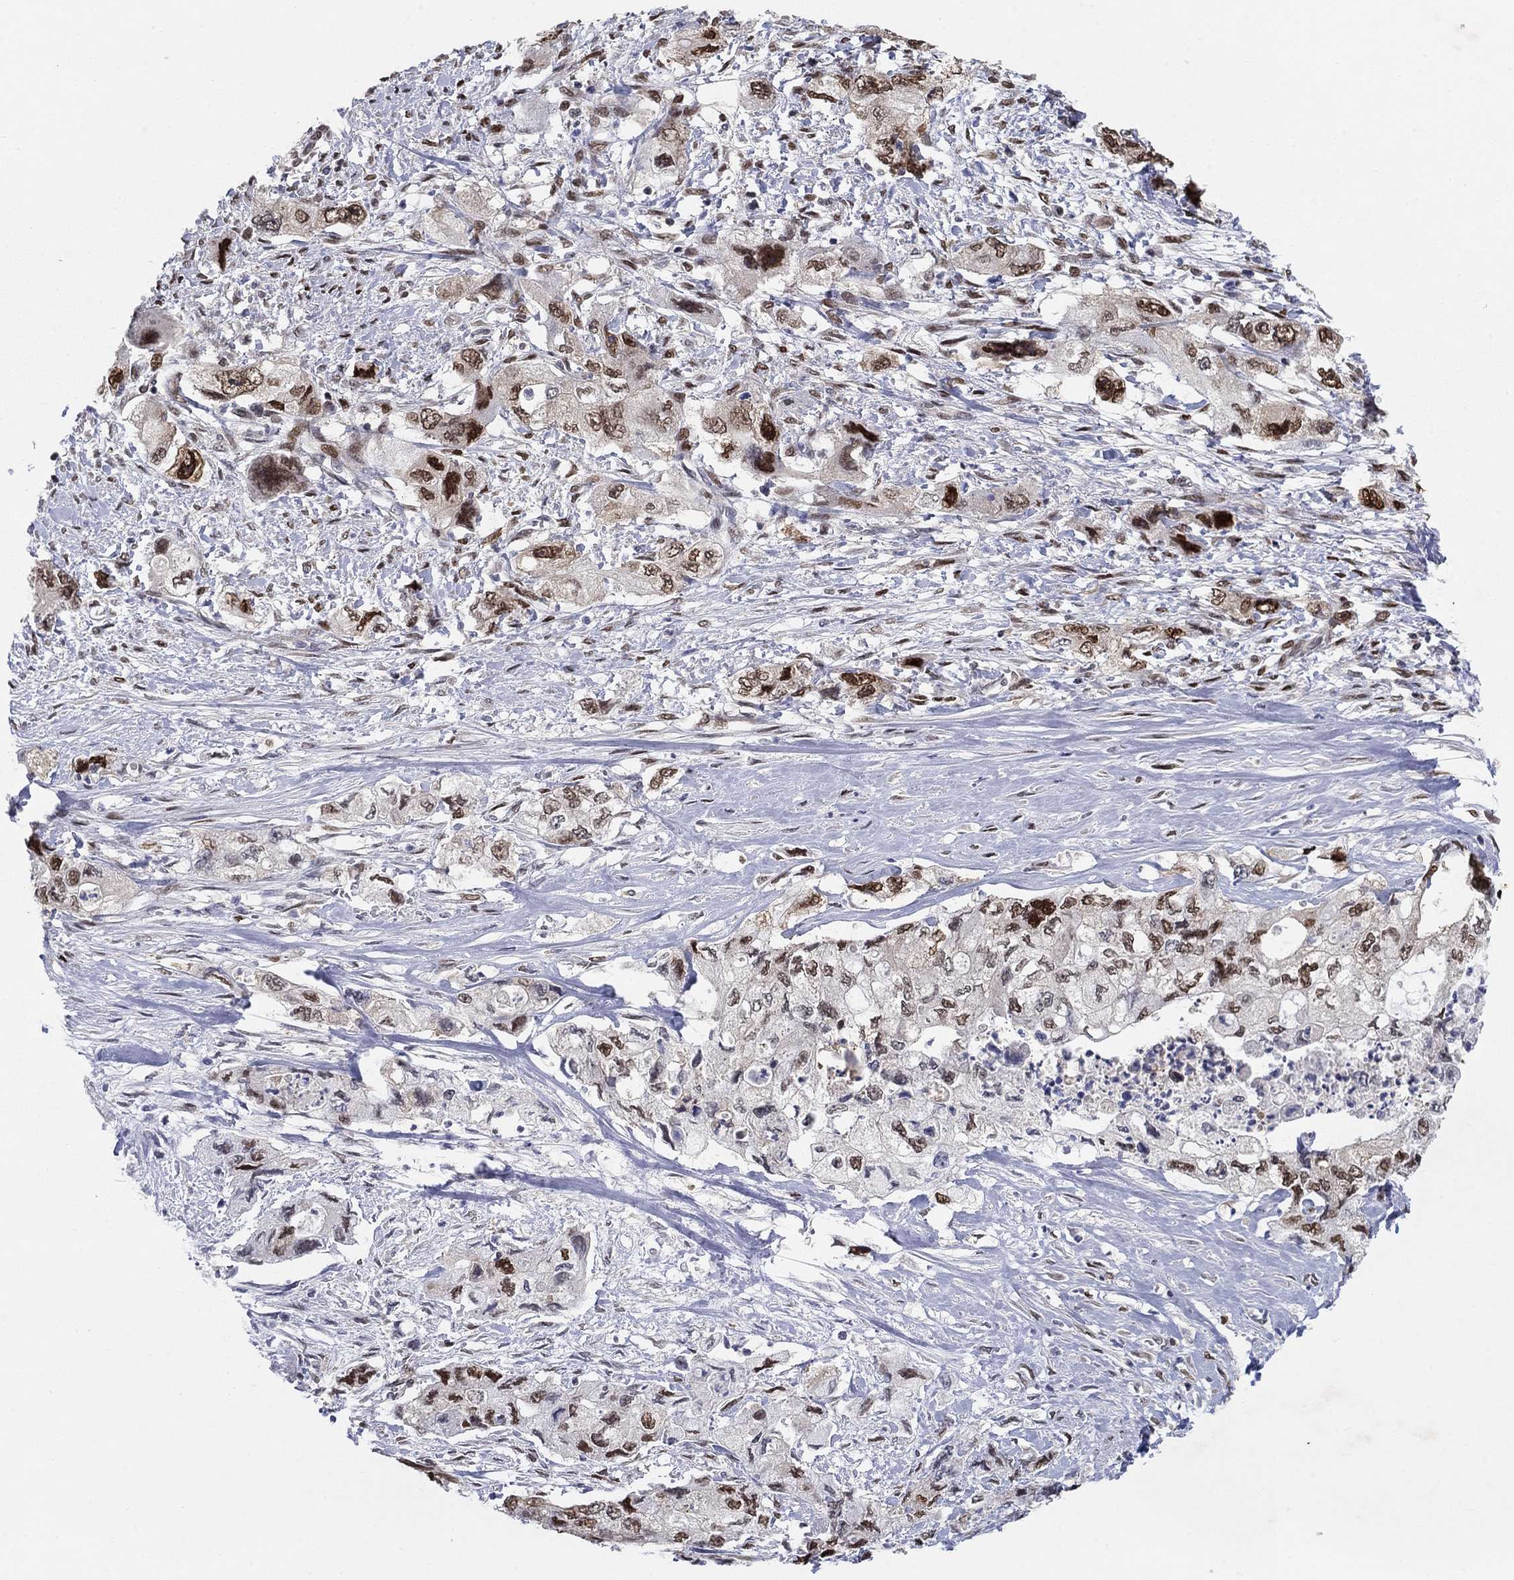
{"staining": {"intensity": "strong", "quantity": "<25%", "location": "nuclear"}, "tissue": "pancreatic cancer", "cell_type": "Tumor cells", "image_type": "cancer", "snomed": [{"axis": "morphology", "description": "Adenocarcinoma, NOS"}, {"axis": "topography", "description": "Pancreas"}], "caption": "Protein staining displays strong nuclear expression in about <25% of tumor cells in pancreatic cancer.", "gene": "CENPE", "patient": {"sex": "female", "age": 73}}